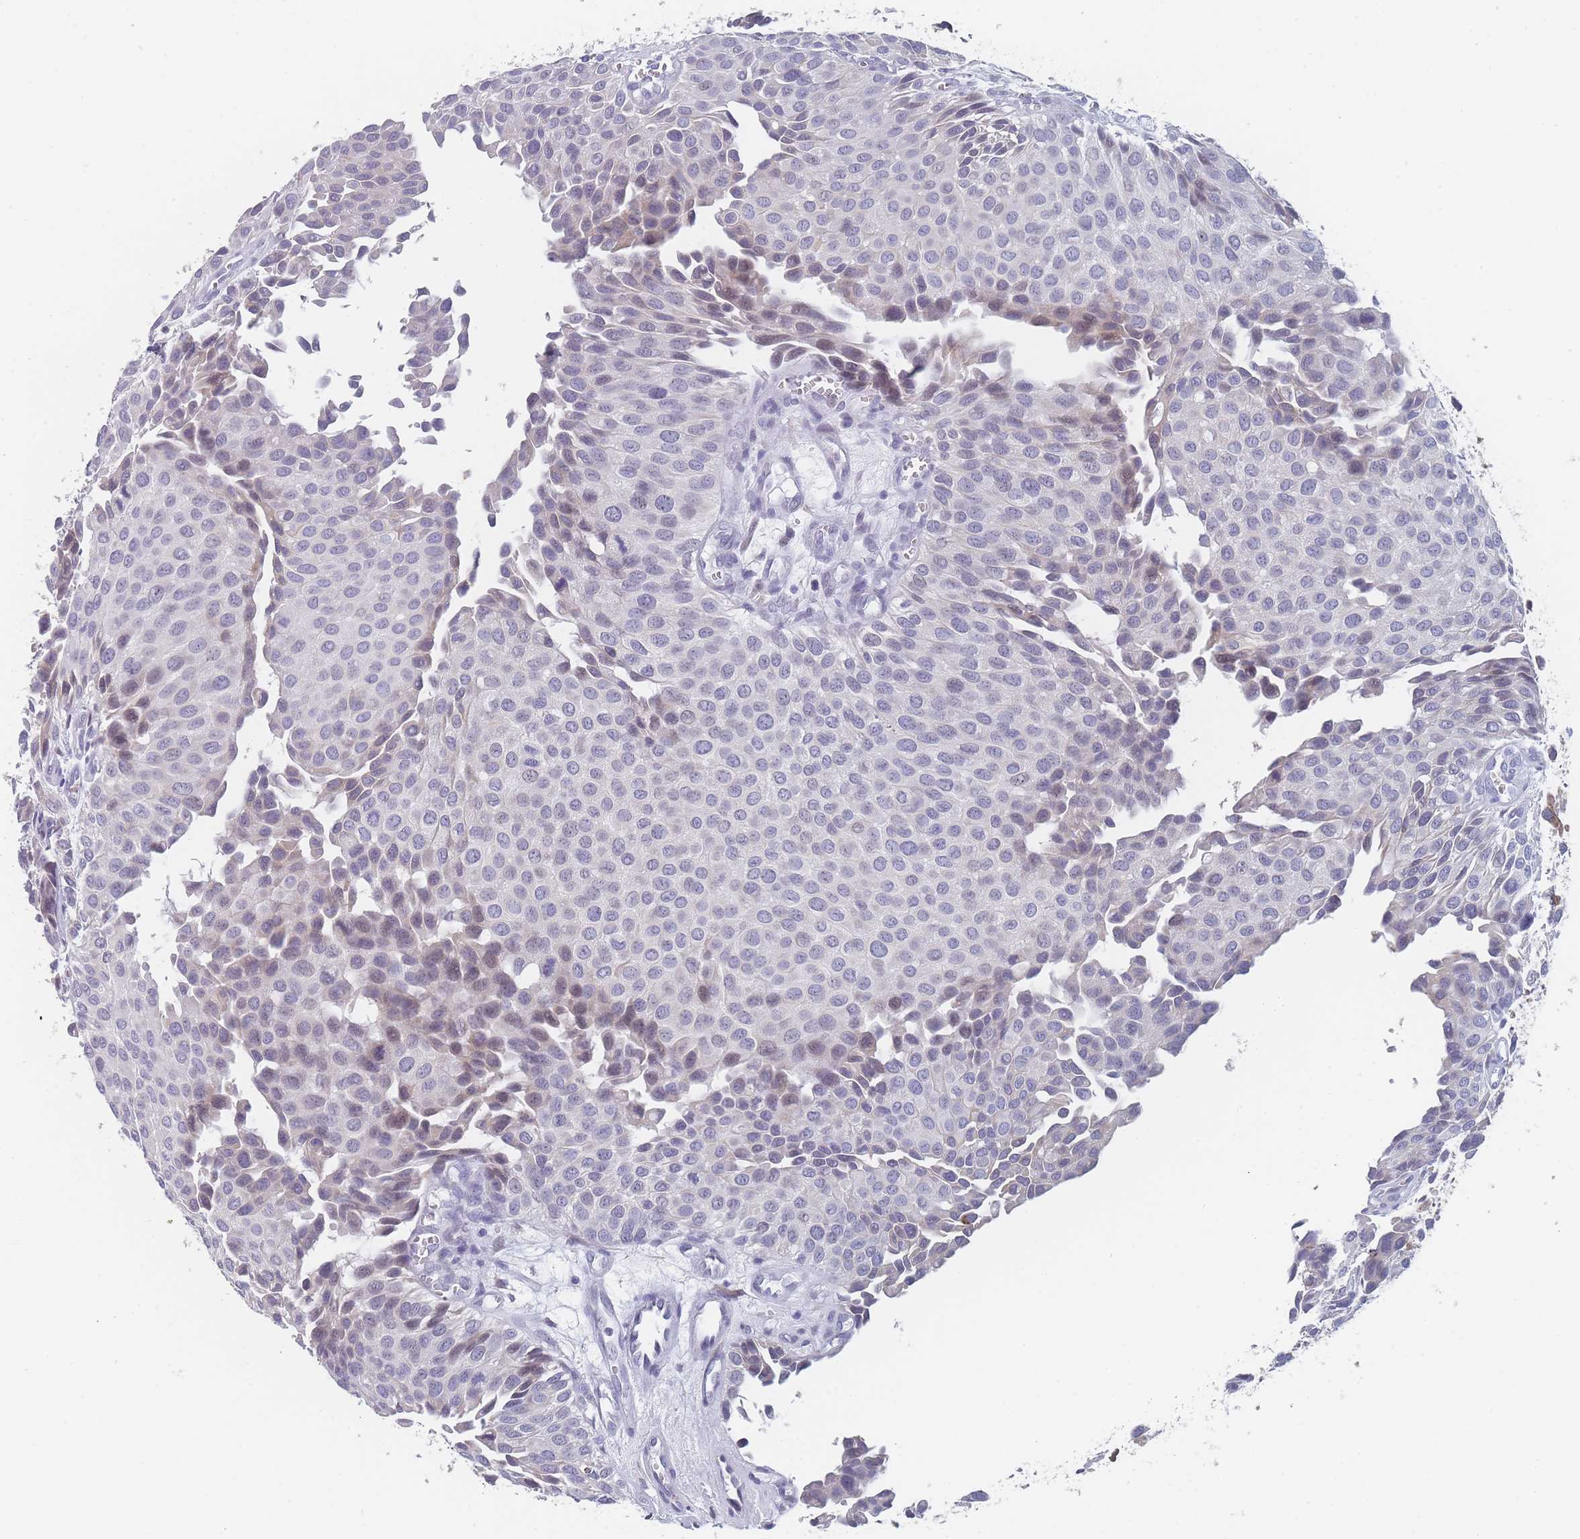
{"staining": {"intensity": "negative", "quantity": "none", "location": "none"}, "tissue": "urothelial cancer", "cell_type": "Tumor cells", "image_type": "cancer", "snomed": [{"axis": "morphology", "description": "Urothelial carcinoma, Low grade"}, {"axis": "topography", "description": "Urinary bladder"}], "caption": "High magnification brightfield microscopy of urothelial cancer stained with DAB (3,3'-diaminobenzidine) (brown) and counterstained with hematoxylin (blue): tumor cells show no significant staining. The staining is performed using DAB (3,3'-diaminobenzidine) brown chromogen with nuclei counter-stained in using hematoxylin.", "gene": "TMED10", "patient": {"sex": "male", "age": 88}}